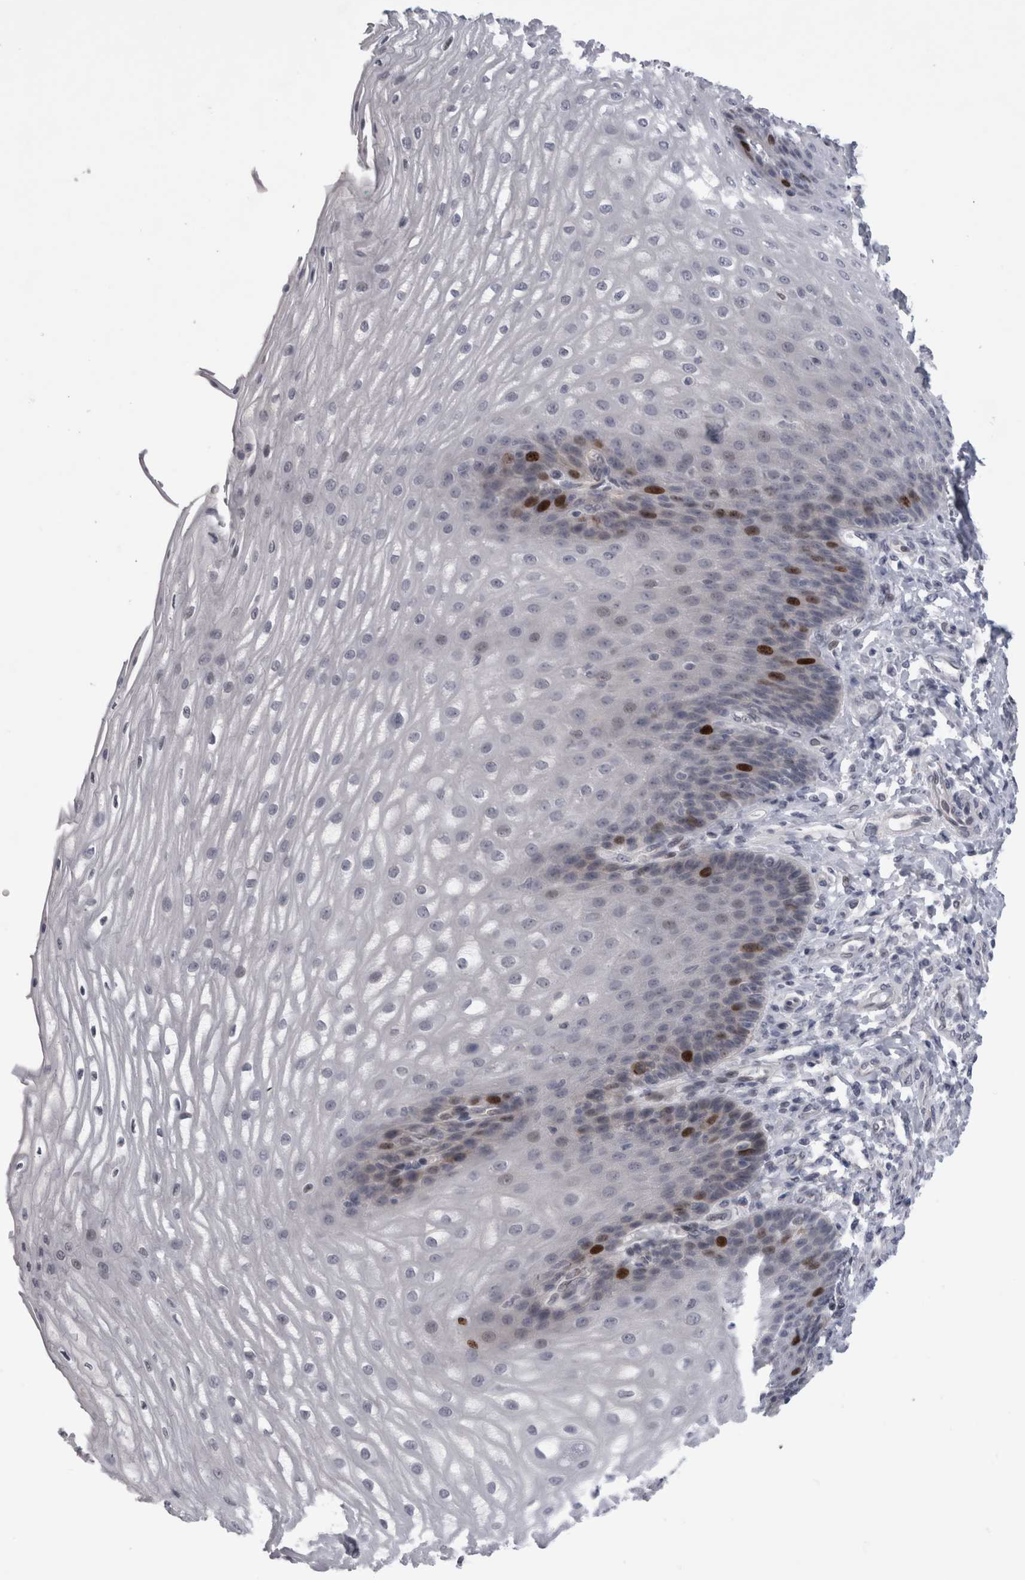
{"staining": {"intensity": "strong", "quantity": "<25%", "location": "nuclear"}, "tissue": "esophagus", "cell_type": "Squamous epithelial cells", "image_type": "normal", "snomed": [{"axis": "morphology", "description": "Normal tissue, NOS"}, {"axis": "topography", "description": "Esophagus"}], "caption": "Strong nuclear protein positivity is seen in approximately <25% of squamous epithelial cells in esophagus.", "gene": "KIF18B", "patient": {"sex": "male", "age": 54}}